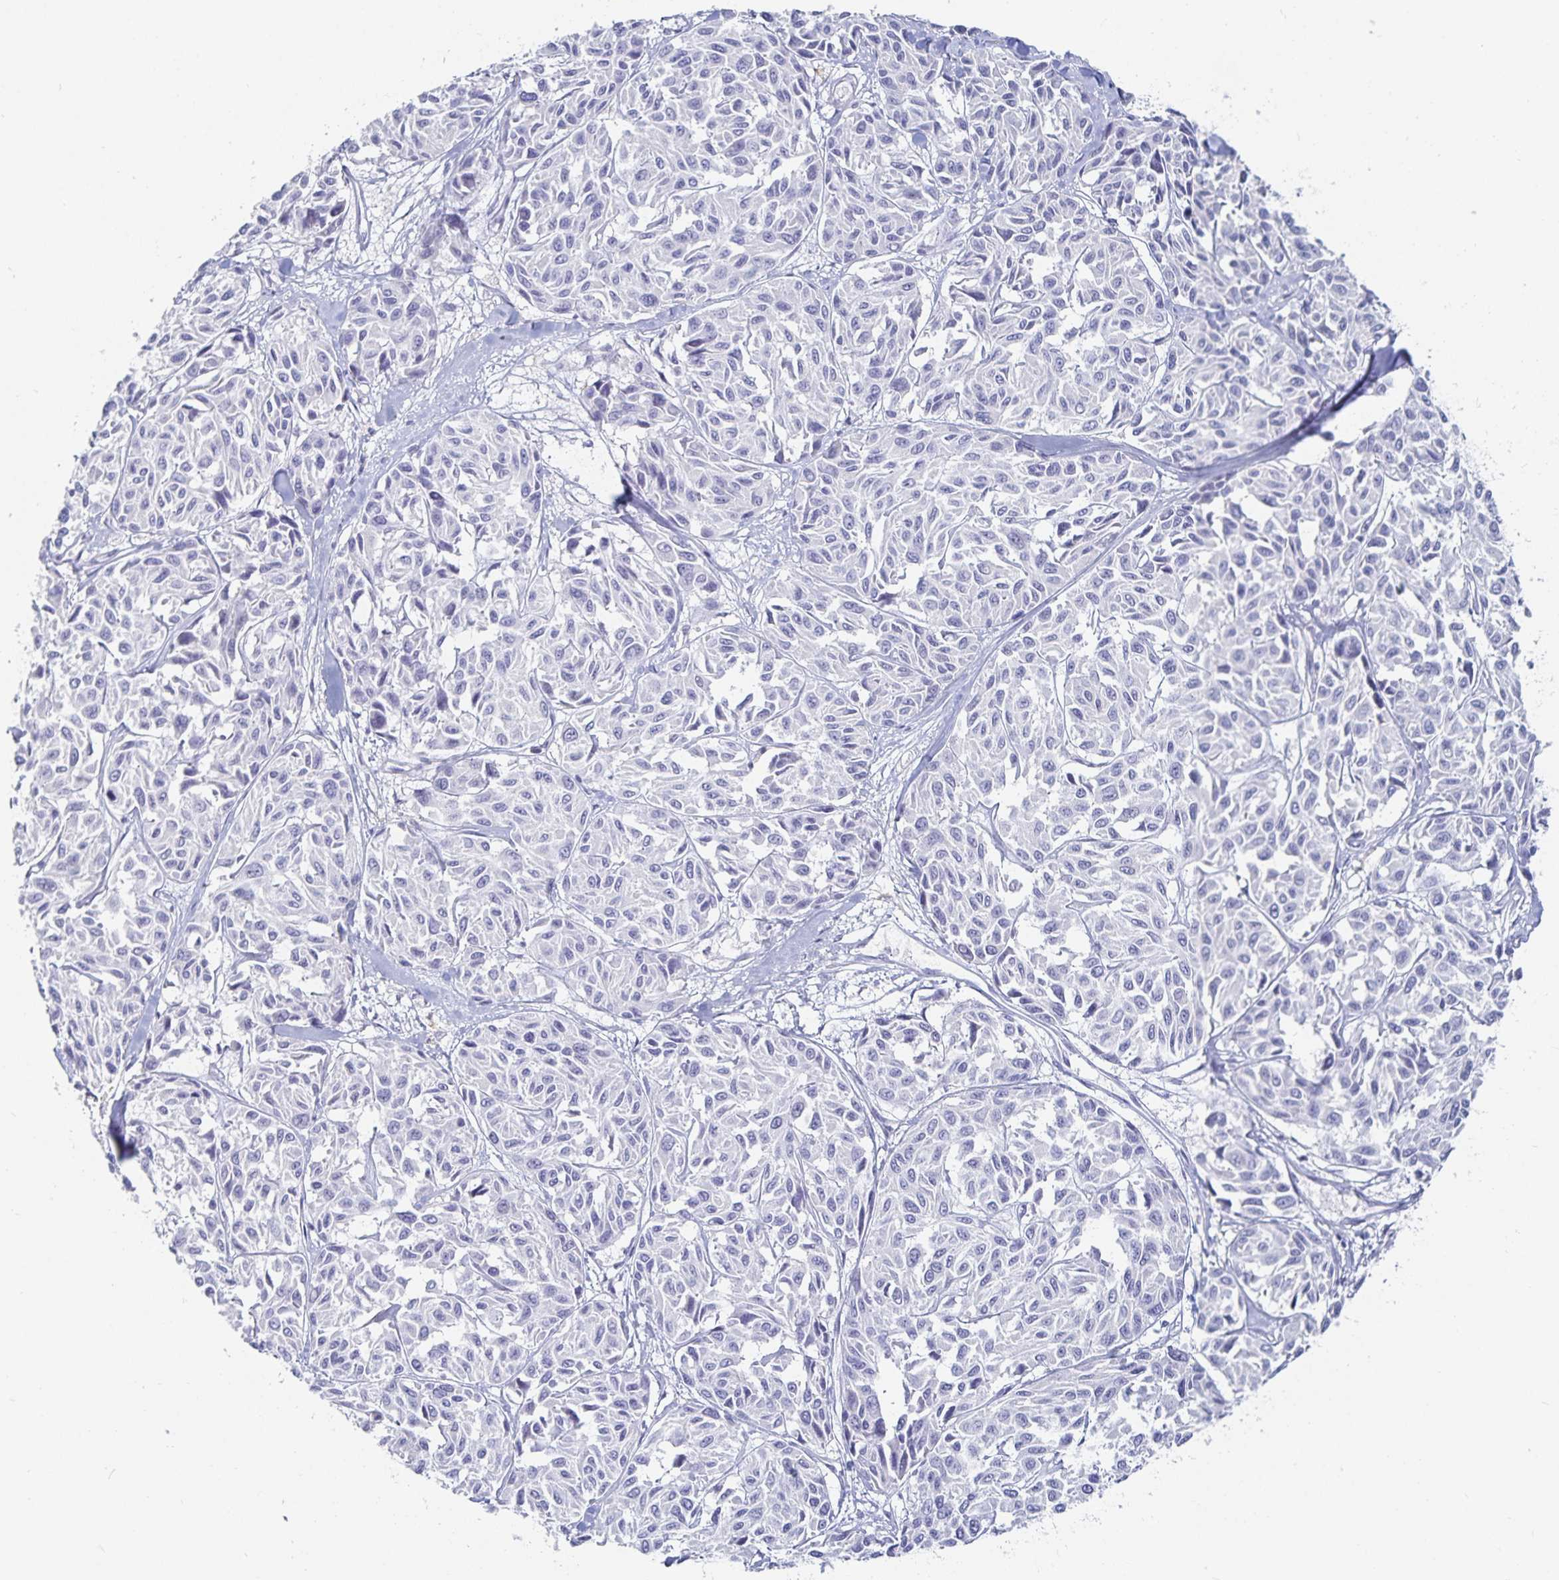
{"staining": {"intensity": "negative", "quantity": "none", "location": "none"}, "tissue": "melanoma", "cell_type": "Tumor cells", "image_type": "cancer", "snomed": [{"axis": "morphology", "description": "Malignant melanoma, NOS"}, {"axis": "topography", "description": "Skin"}], "caption": "Immunohistochemistry image of neoplastic tissue: melanoma stained with DAB demonstrates no significant protein positivity in tumor cells.", "gene": "SFTPA1", "patient": {"sex": "female", "age": 66}}